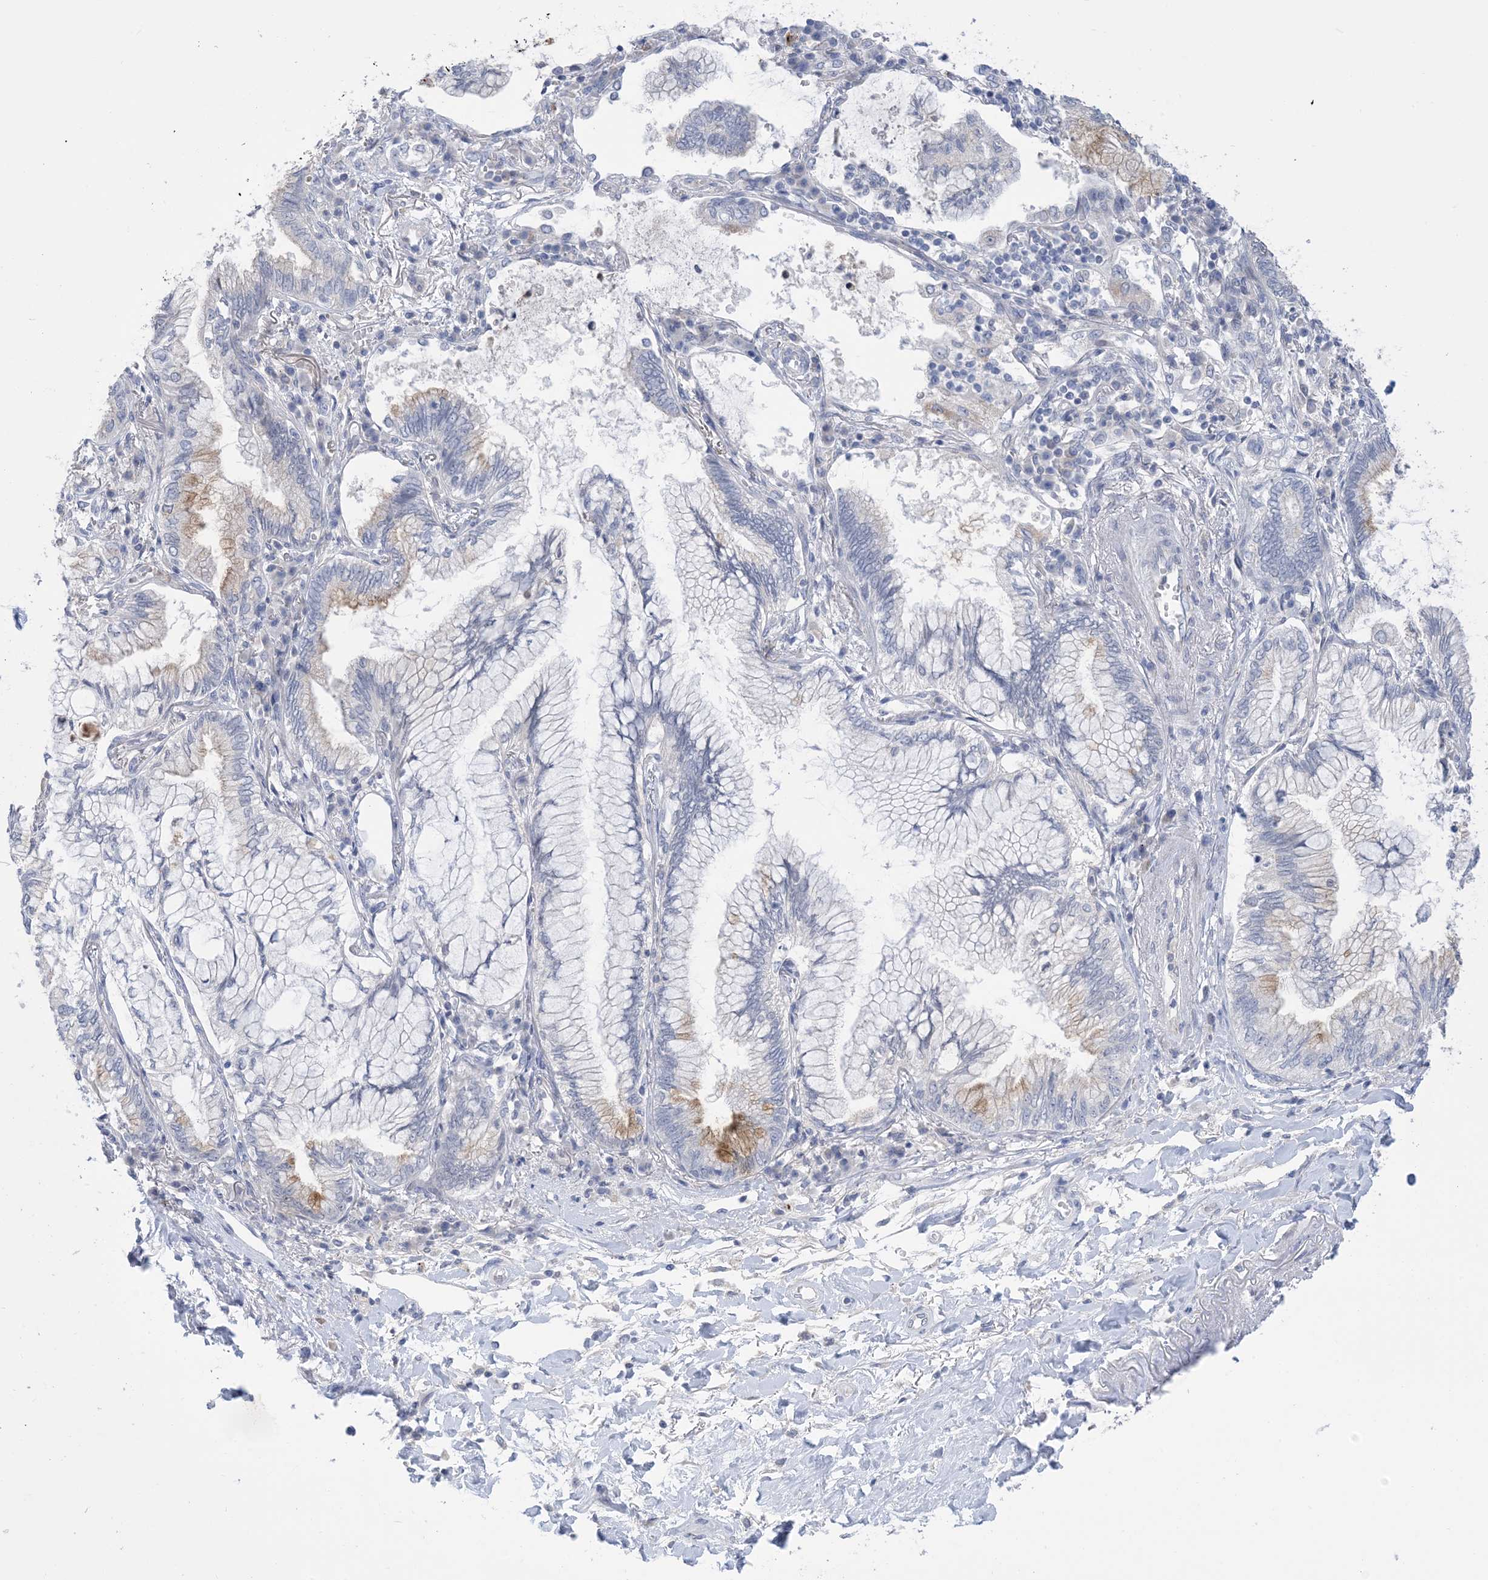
{"staining": {"intensity": "negative", "quantity": "none", "location": "none"}, "tissue": "lung cancer", "cell_type": "Tumor cells", "image_type": "cancer", "snomed": [{"axis": "morphology", "description": "Adenocarcinoma, NOS"}, {"axis": "topography", "description": "Lung"}], "caption": "Micrograph shows no significant protein staining in tumor cells of lung adenocarcinoma. The staining was performed using DAB to visualize the protein expression in brown, while the nuclei were stained in blue with hematoxylin (Magnification: 20x).", "gene": "TTYH1", "patient": {"sex": "female", "age": 70}}